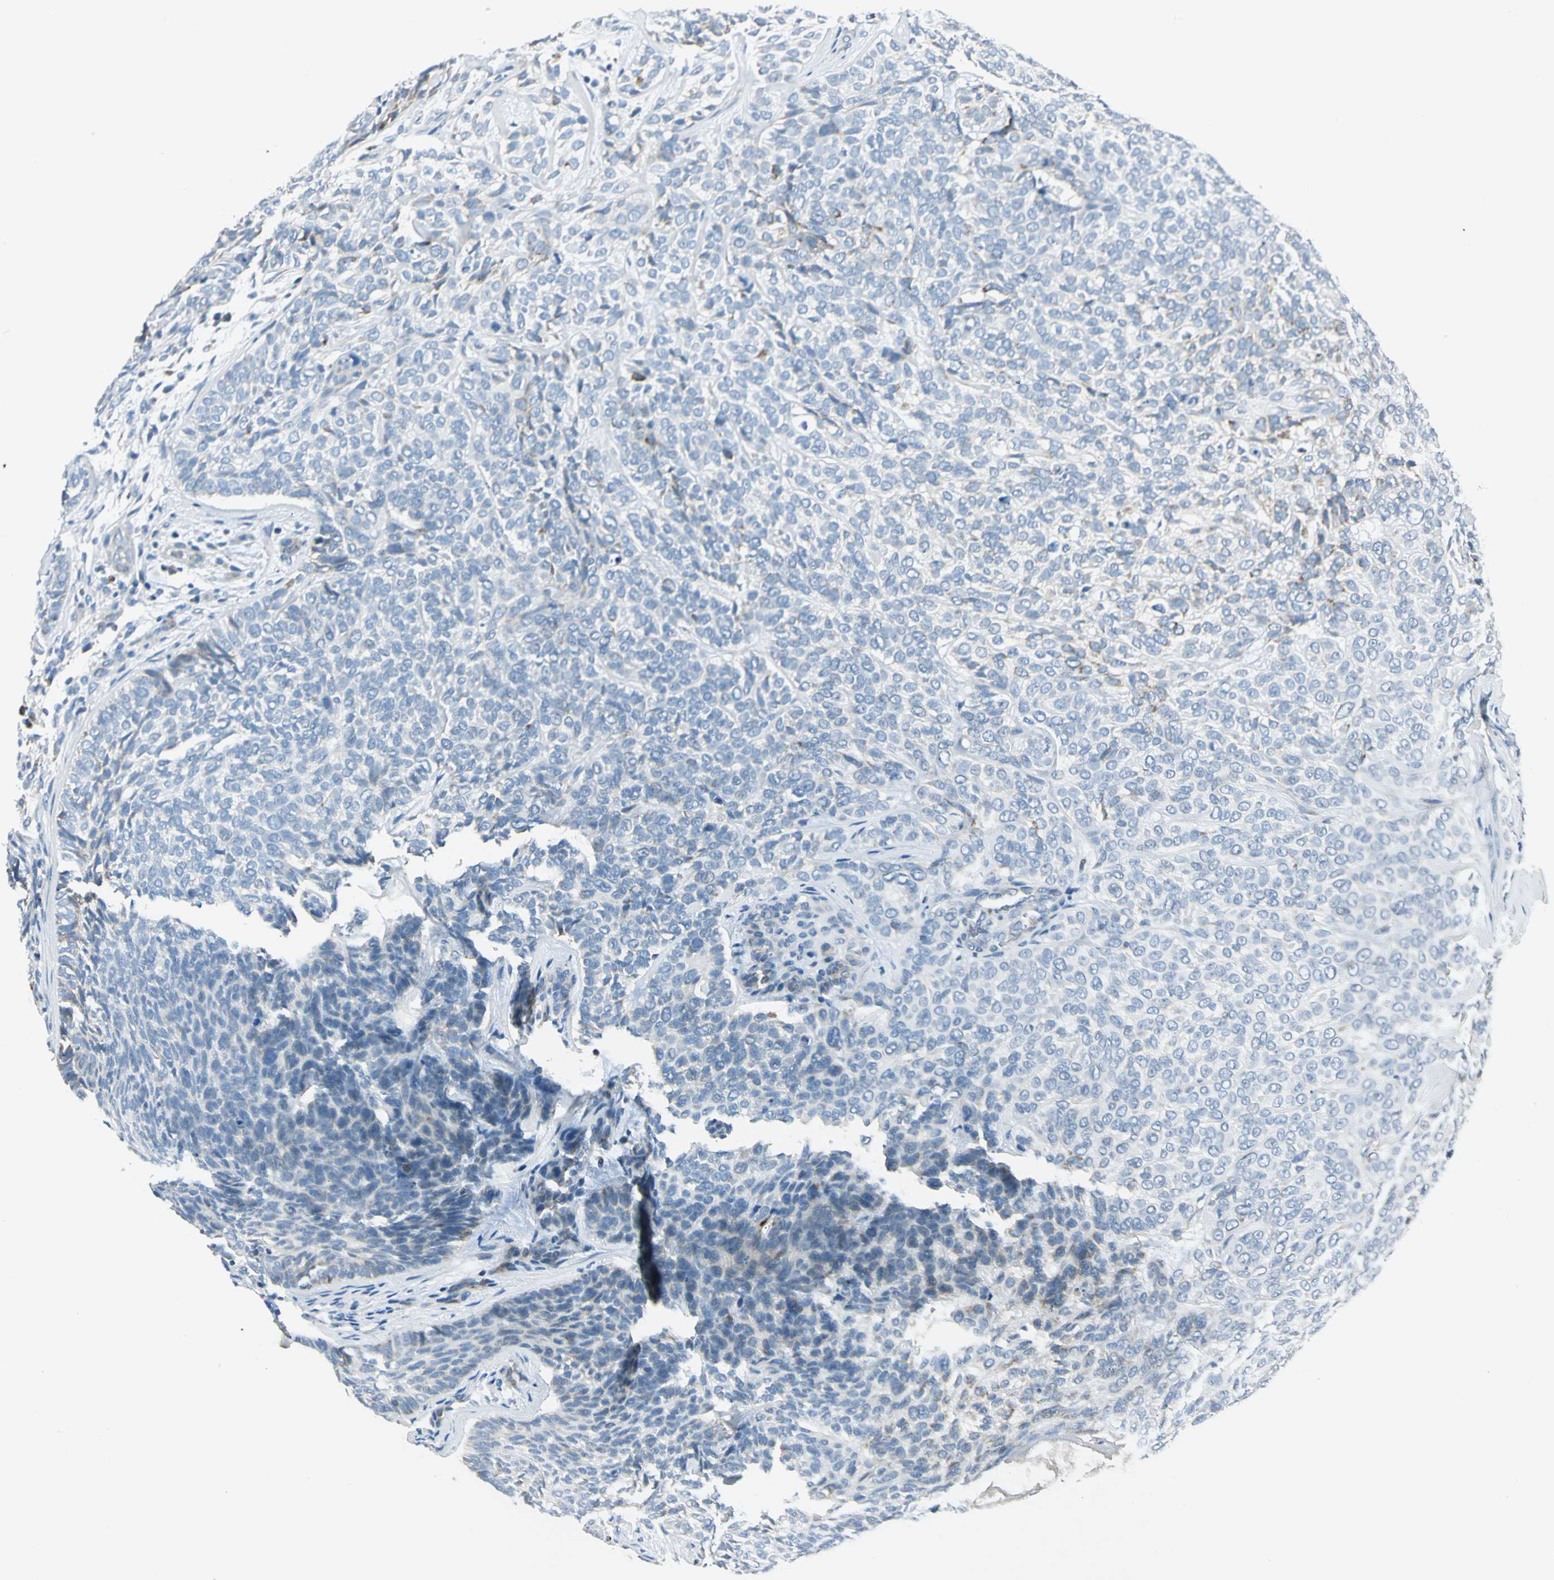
{"staining": {"intensity": "negative", "quantity": "none", "location": "none"}, "tissue": "skin cancer", "cell_type": "Tumor cells", "image_type": "cancer", "snomed": [{"axis": "morphology", "description": "Basal cell carcinoma"}, {"axis": "topography", "description": "Skin"}], "caption": "There is no significant positivity in tumor cells of skin cancer.", "gene": "ACADM", "patient": {"sex": "male", "age": 72}}